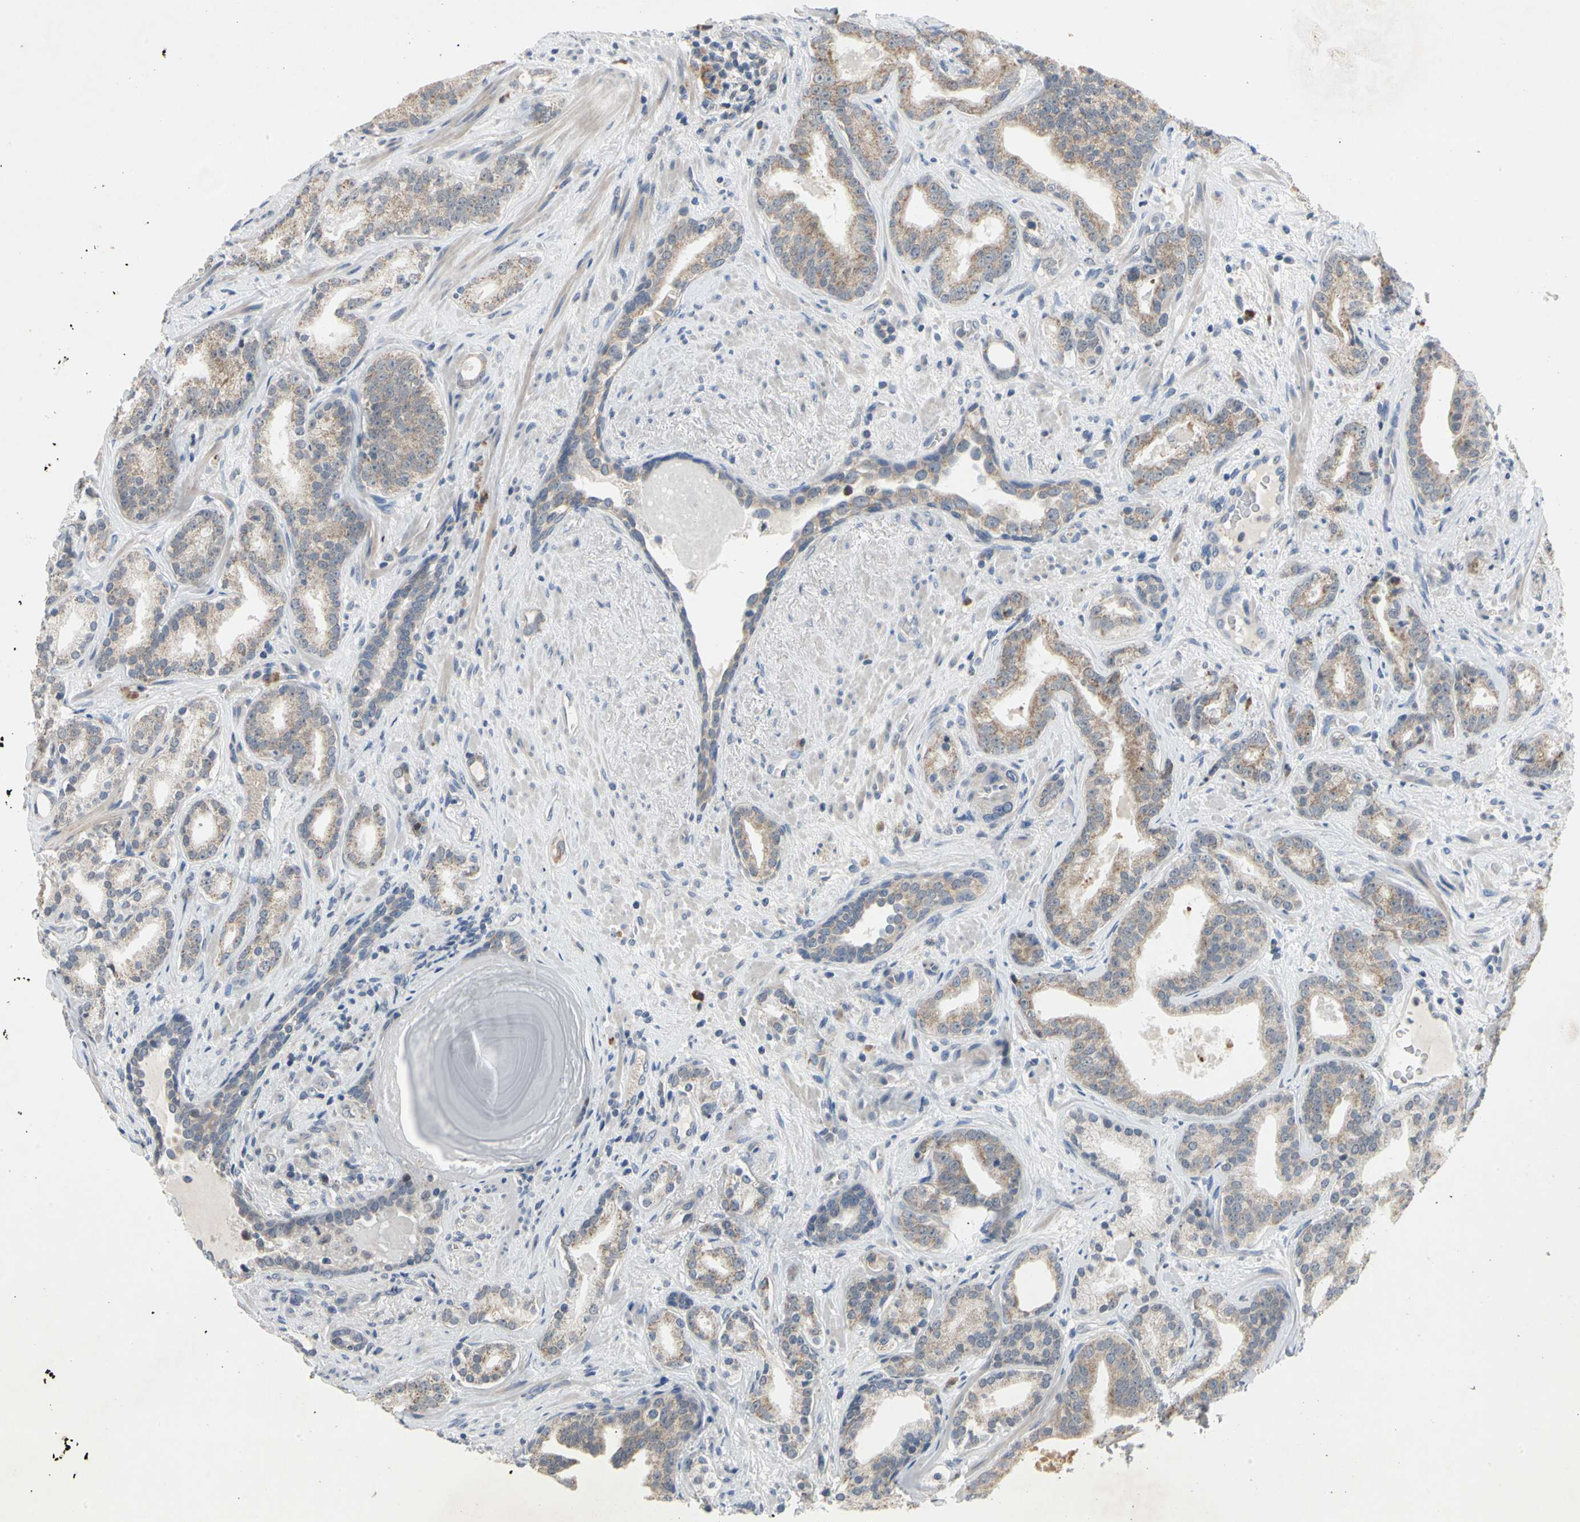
{"staining": {"intensity": "moderate", "quantity": ">75%", "location": "cytoplasmic/membranous"}, "tissue": "prostate cancer", "cell_type": "Tumor cells", "image_type": "cancer", "snomed": [{"axis": "morphology", "description": "Adenocarcinoma, Low grade"}, {"axis": "topography", "description": "Prostate"}], "caption": "A brown stain highlights moderate cytoplasmic/membranous positivity of a protein in adenocarcinoma (low-grade) (prostate) tumor cells. (Brightfield microscopy of DAB IHC at high magnification).", "gene": "MARK1", "patient": {"sex": "male", "age": 63}}